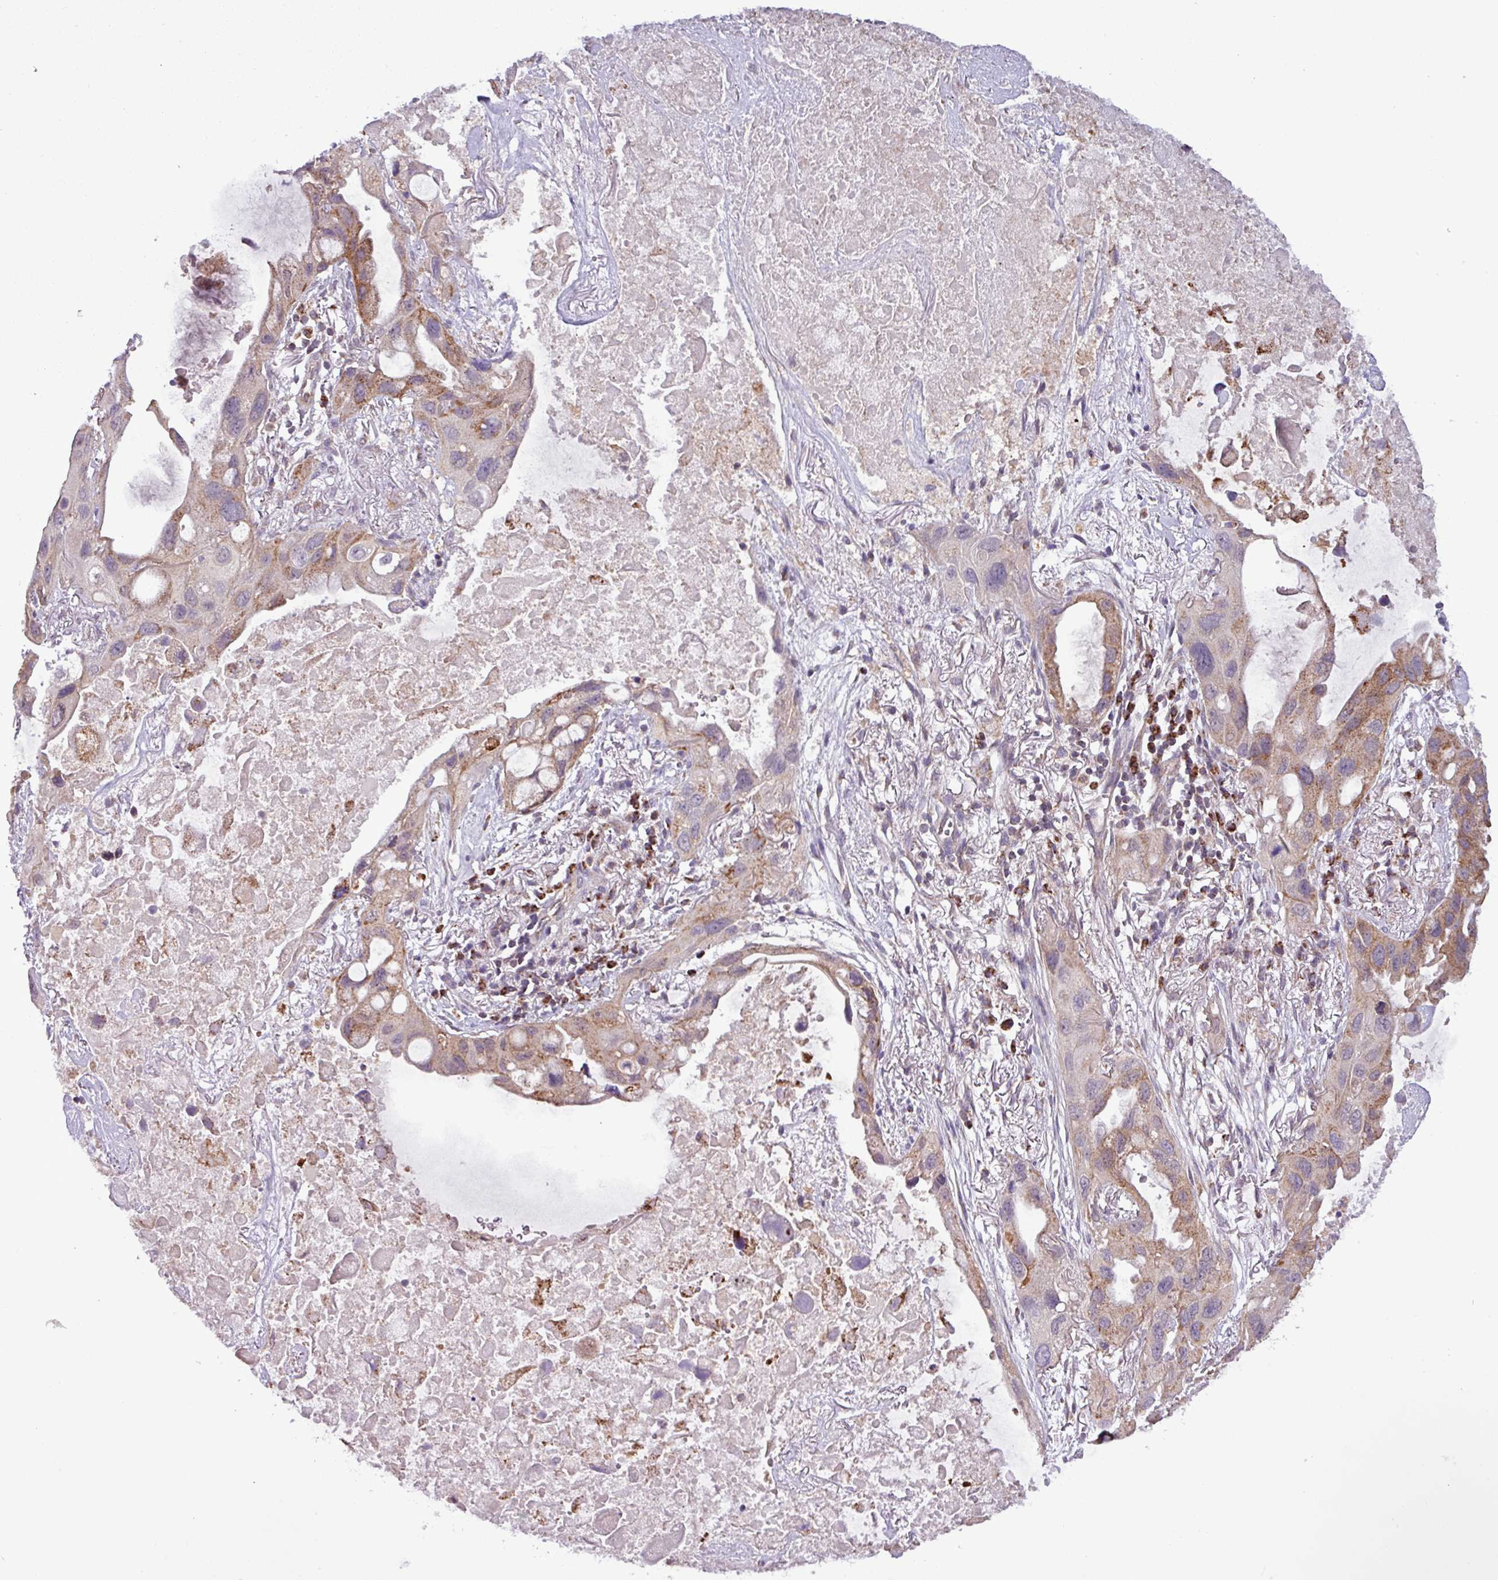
{"staining": {"intensity": "moderate", "quantity": ">75%", "location": "cytoplasmic/membranous"}, "tissue": "lung cancer", "cell_type": "Tumor cells", "image_type": "cancer", "snomed": [{"axis": "morphology", "description": "Squamous cell carcinoma, NOS"}, {"axis": "topography", "description": "Lung"}], "caption": "An immunohistochemistry histopathology image of neoplastic tissue is shown. Protein staining in brown shows moderate cytoplasmic/membranous positivity in lung squamous cell carcinoma within tumor cells. Ihc stains the protein in brown and the nuclei are stained blue.", "gene": "MCTP2", "patient": {"sex": "female", "age": 73}}